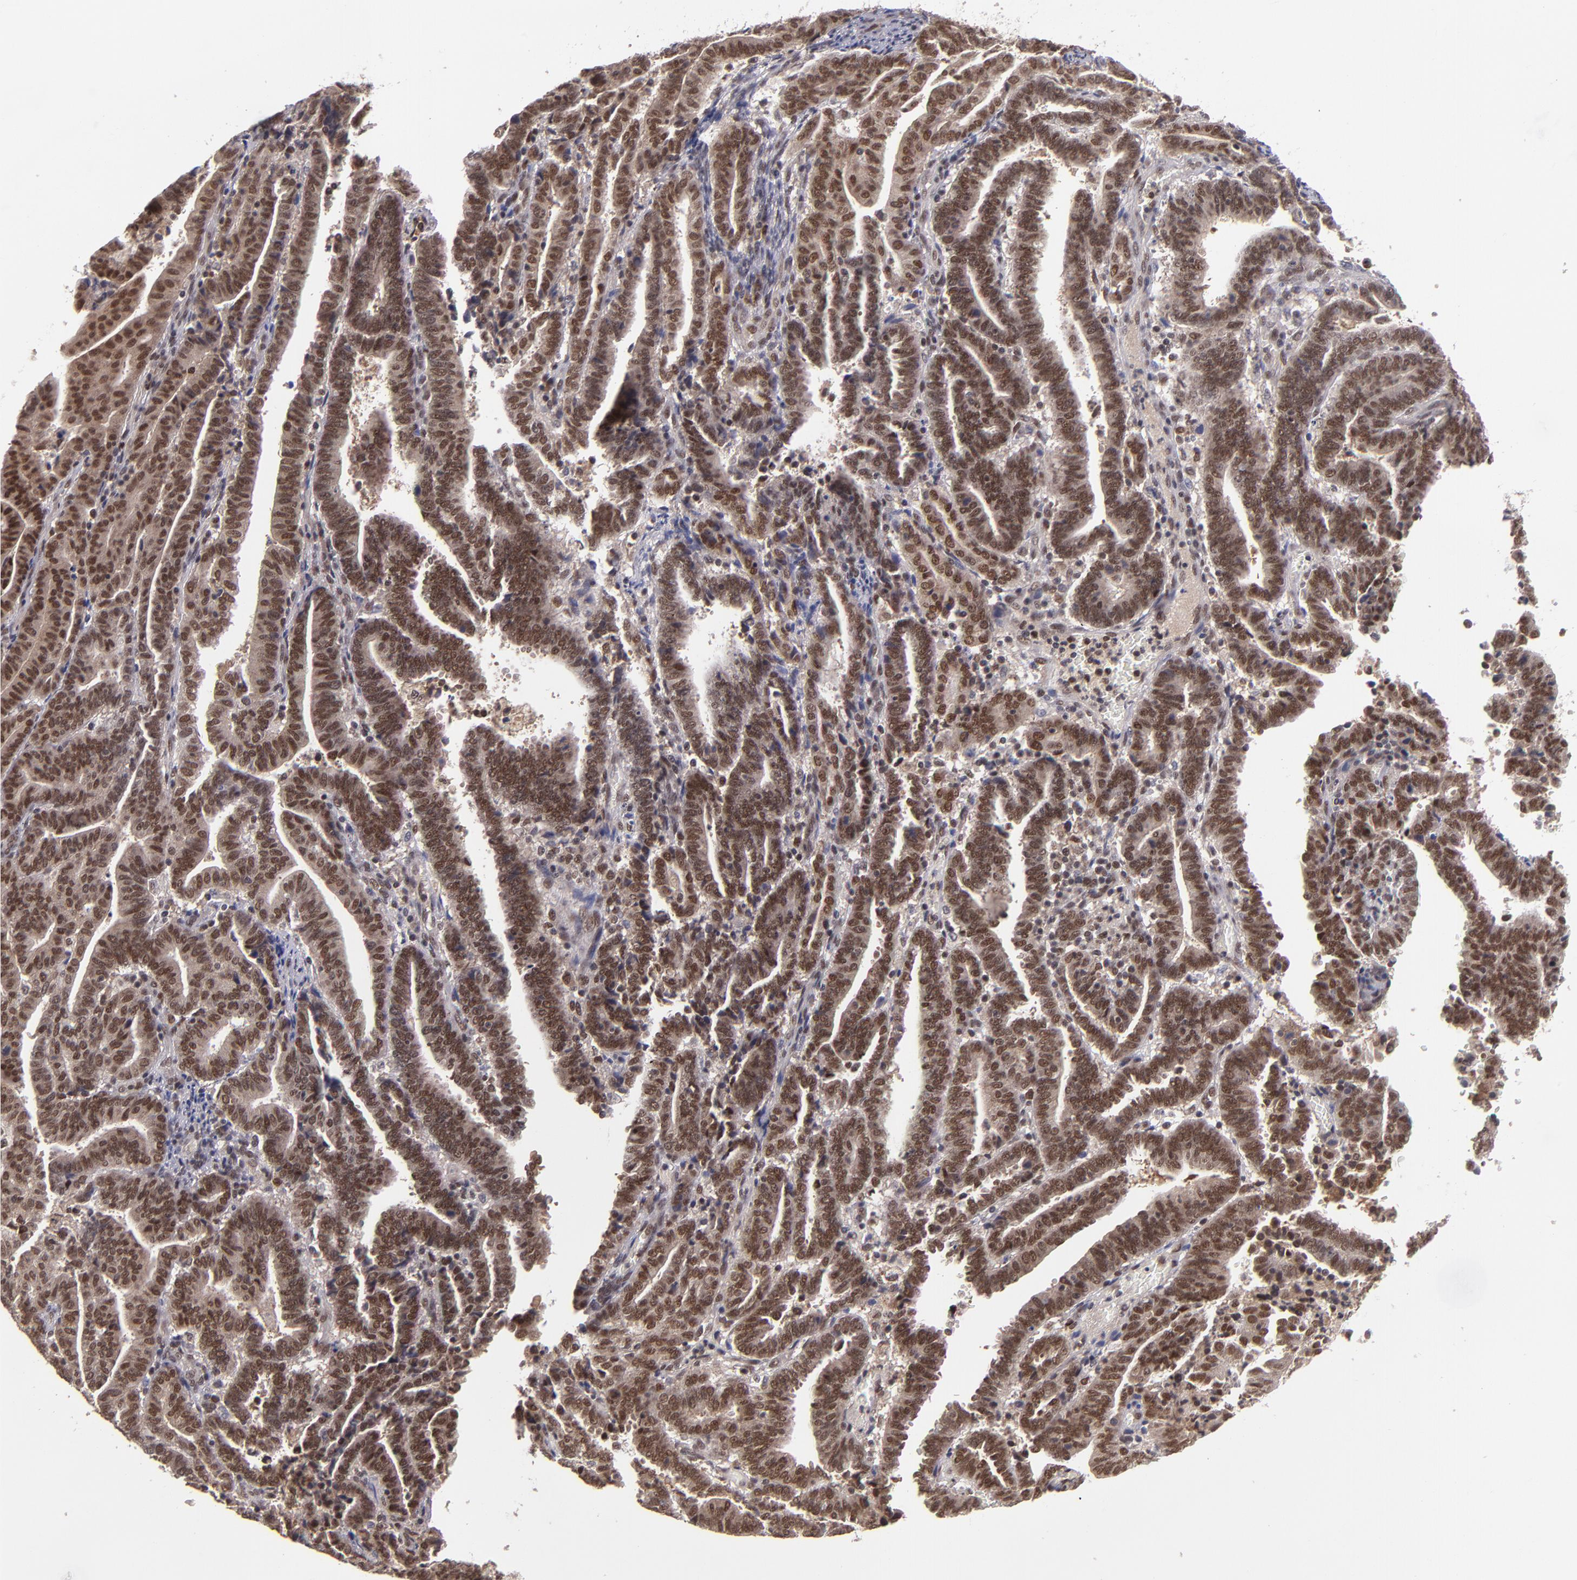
{"staining": {"intensity": "strong", "quantity": "25%-75%", "location": "cytoplasmic/membranous,nuclear"}, "tissue": "endometrial cancer", "cell_type": "Tumor cells", "image_type": "cancer", "snomed": [{"axis": "morphology", "description": "Adenocarcinoma, NOS"}, {"axis": "topography", "description": "Uterus"}], "caption": "IHC (DAB) staining of endometrial cancer exhibits strong cytoplasmic/membranous and nuclear protein positivity in approximately 25%-75% of tumor cells.", "gene": "EP300", "patient": {"sex": "female", "age": 83}}